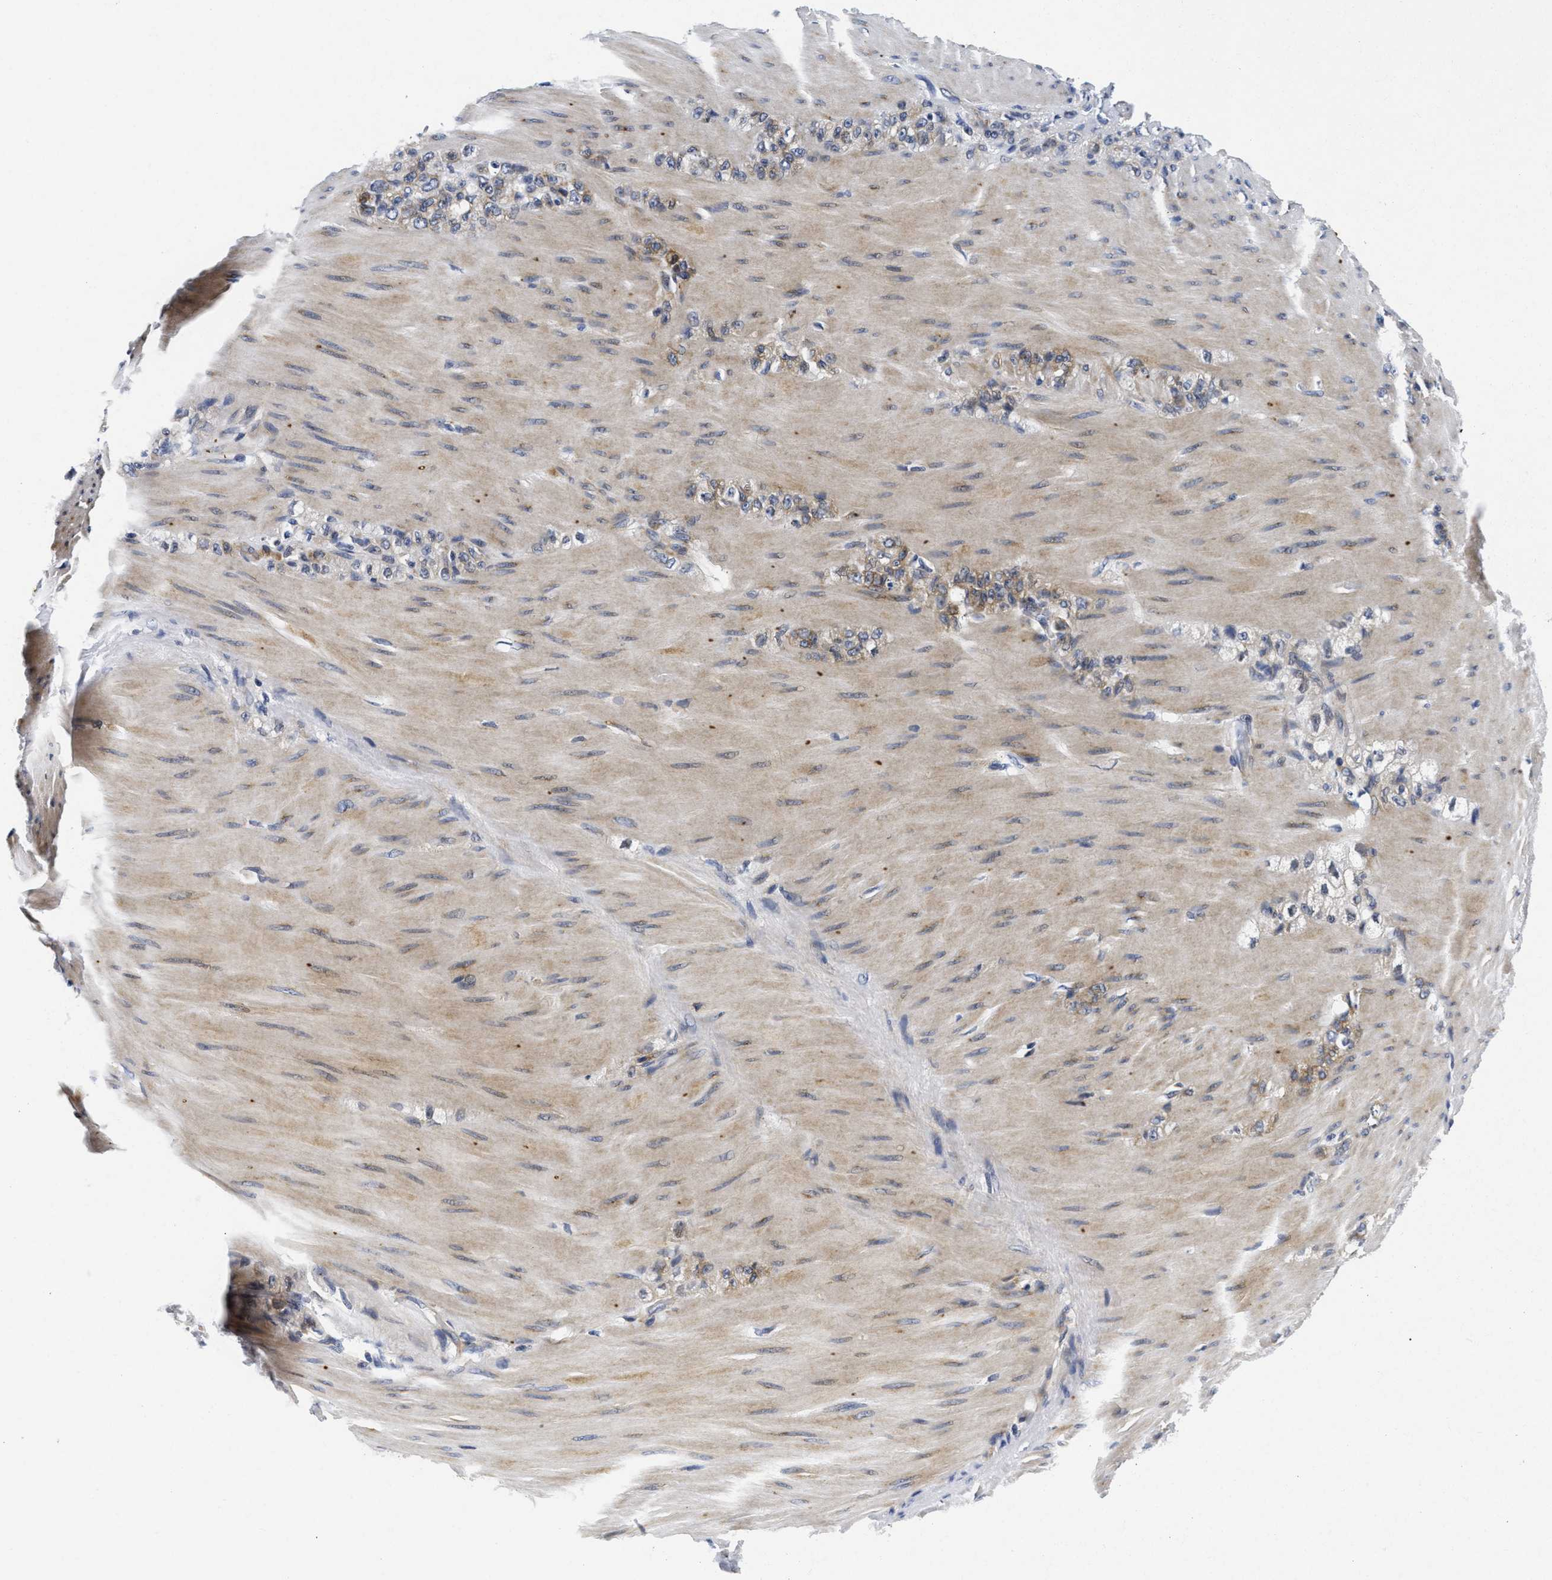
{"staining": {"intensity": "weak", "quantity": "25%-75%", "location": "cytoplasmic/membranous"}, "tissue": "stomach cancer", "cell_type": "Tumor cells", "image_type": "cancer", "snomed": [{"axis": "morphology", "description": "Normal tissue, NOS"}, {"axis": "morphology", "description": "Adenocarcinoma, NOS"}, {"axis": "topography", "description": "Stomach"}], "caption": "Brown immunohistochemical staining in stomach cancer demonstrates weak cytoplasmic/membranous positivity in about 25%-75% of tumor cells.", "gene": "LAD1", "patient": {"sex": "male", "age": 82}}